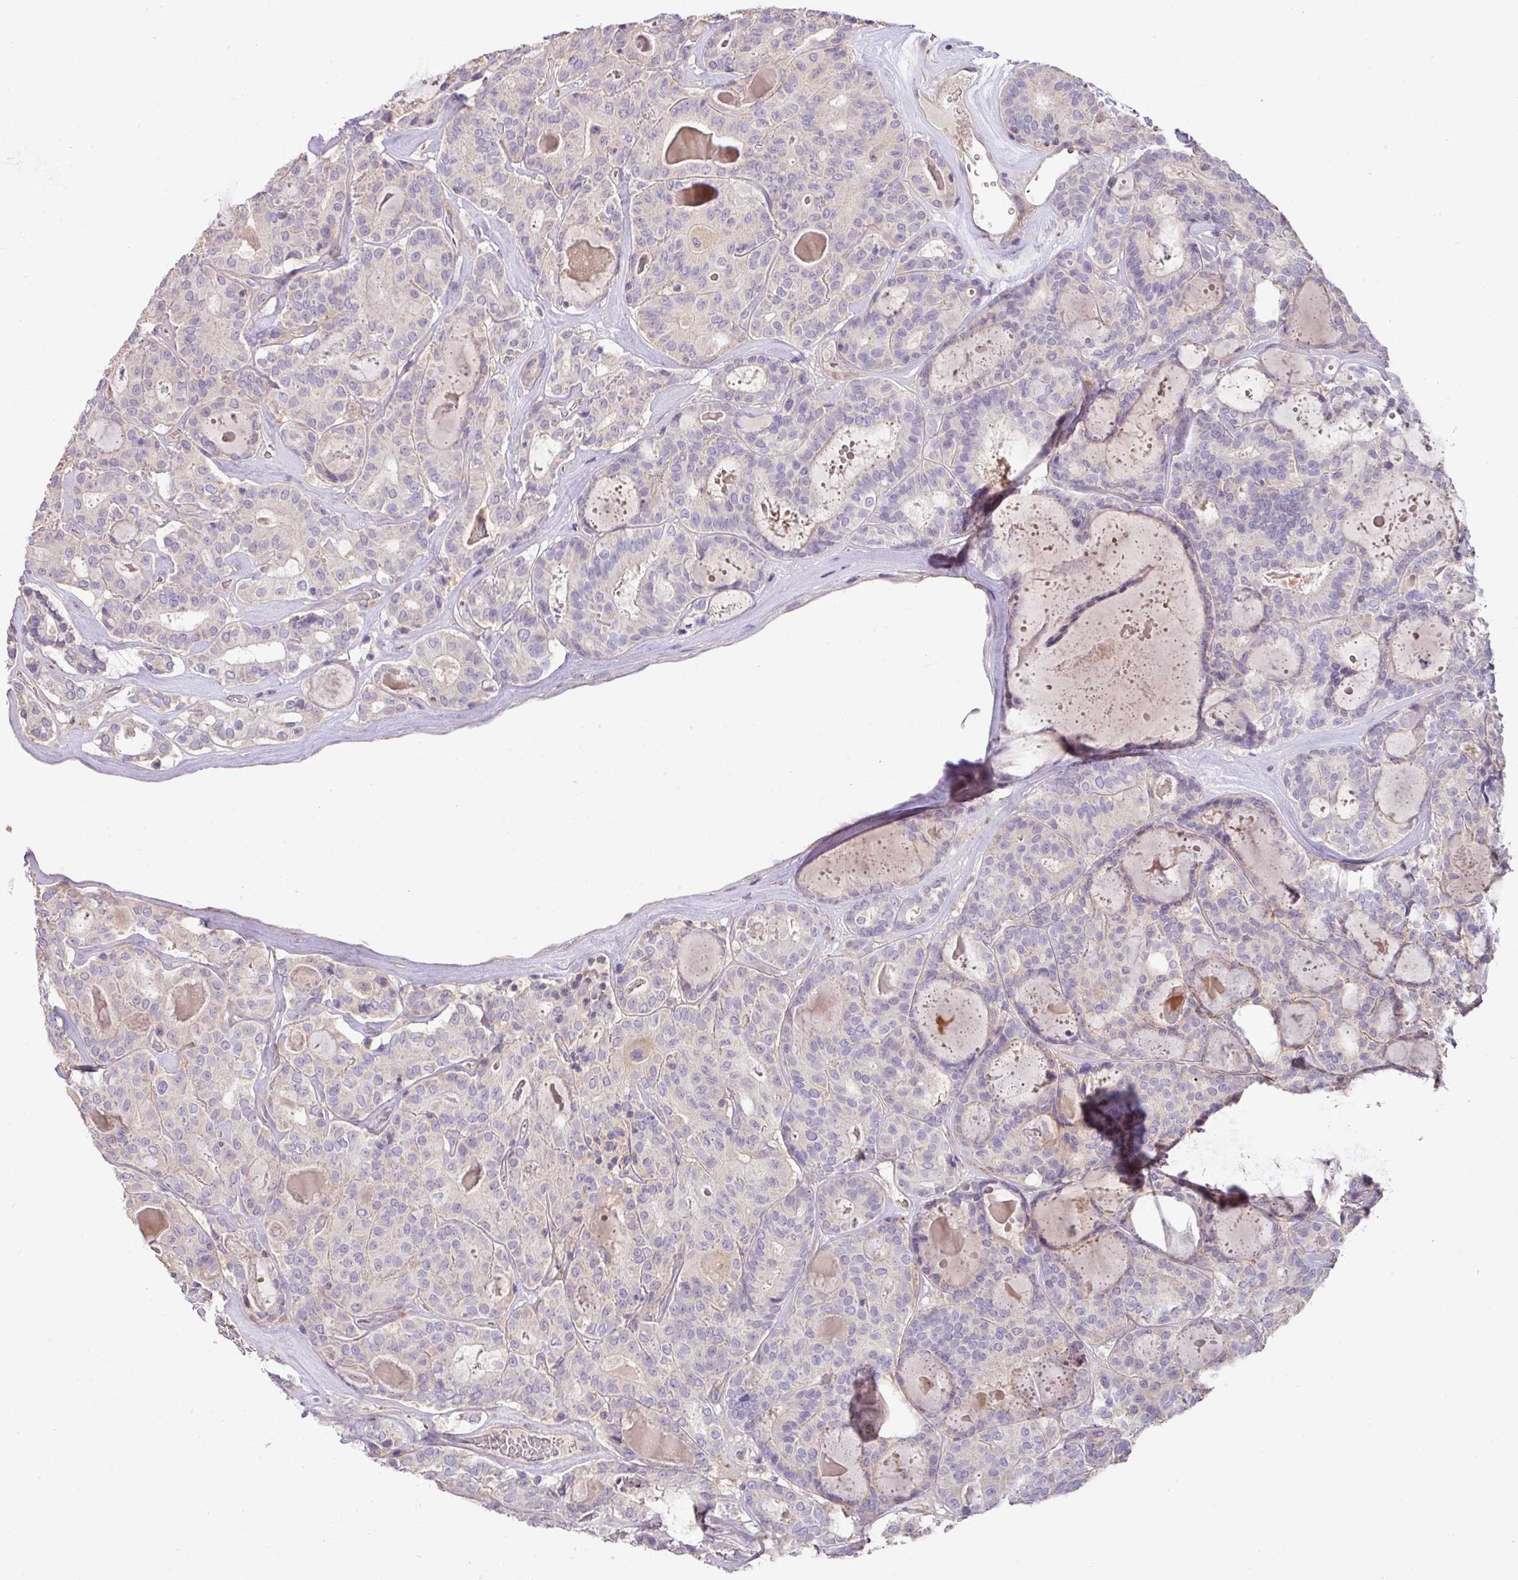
{"staining": {"intensity": "negative", "quantity": "none", "location": "none"}, "tissue": "thyroid cancer", "cell_type": "Tumor cells", "image_type": "cancer", "snomed": [{"axis": "morphology", "description": "Papillary adenocarcinoma, NOS"}, {"axis": "topography", "description": "Thyroid gland"}], "caption": "Immunohistochemistry (IHC) image of human thyroid cancer stained for a protein (brown), which exhibits no staining in tumor cells.", "gene": "HOXC13", "patient": {"sex": "female", "age": 72}}